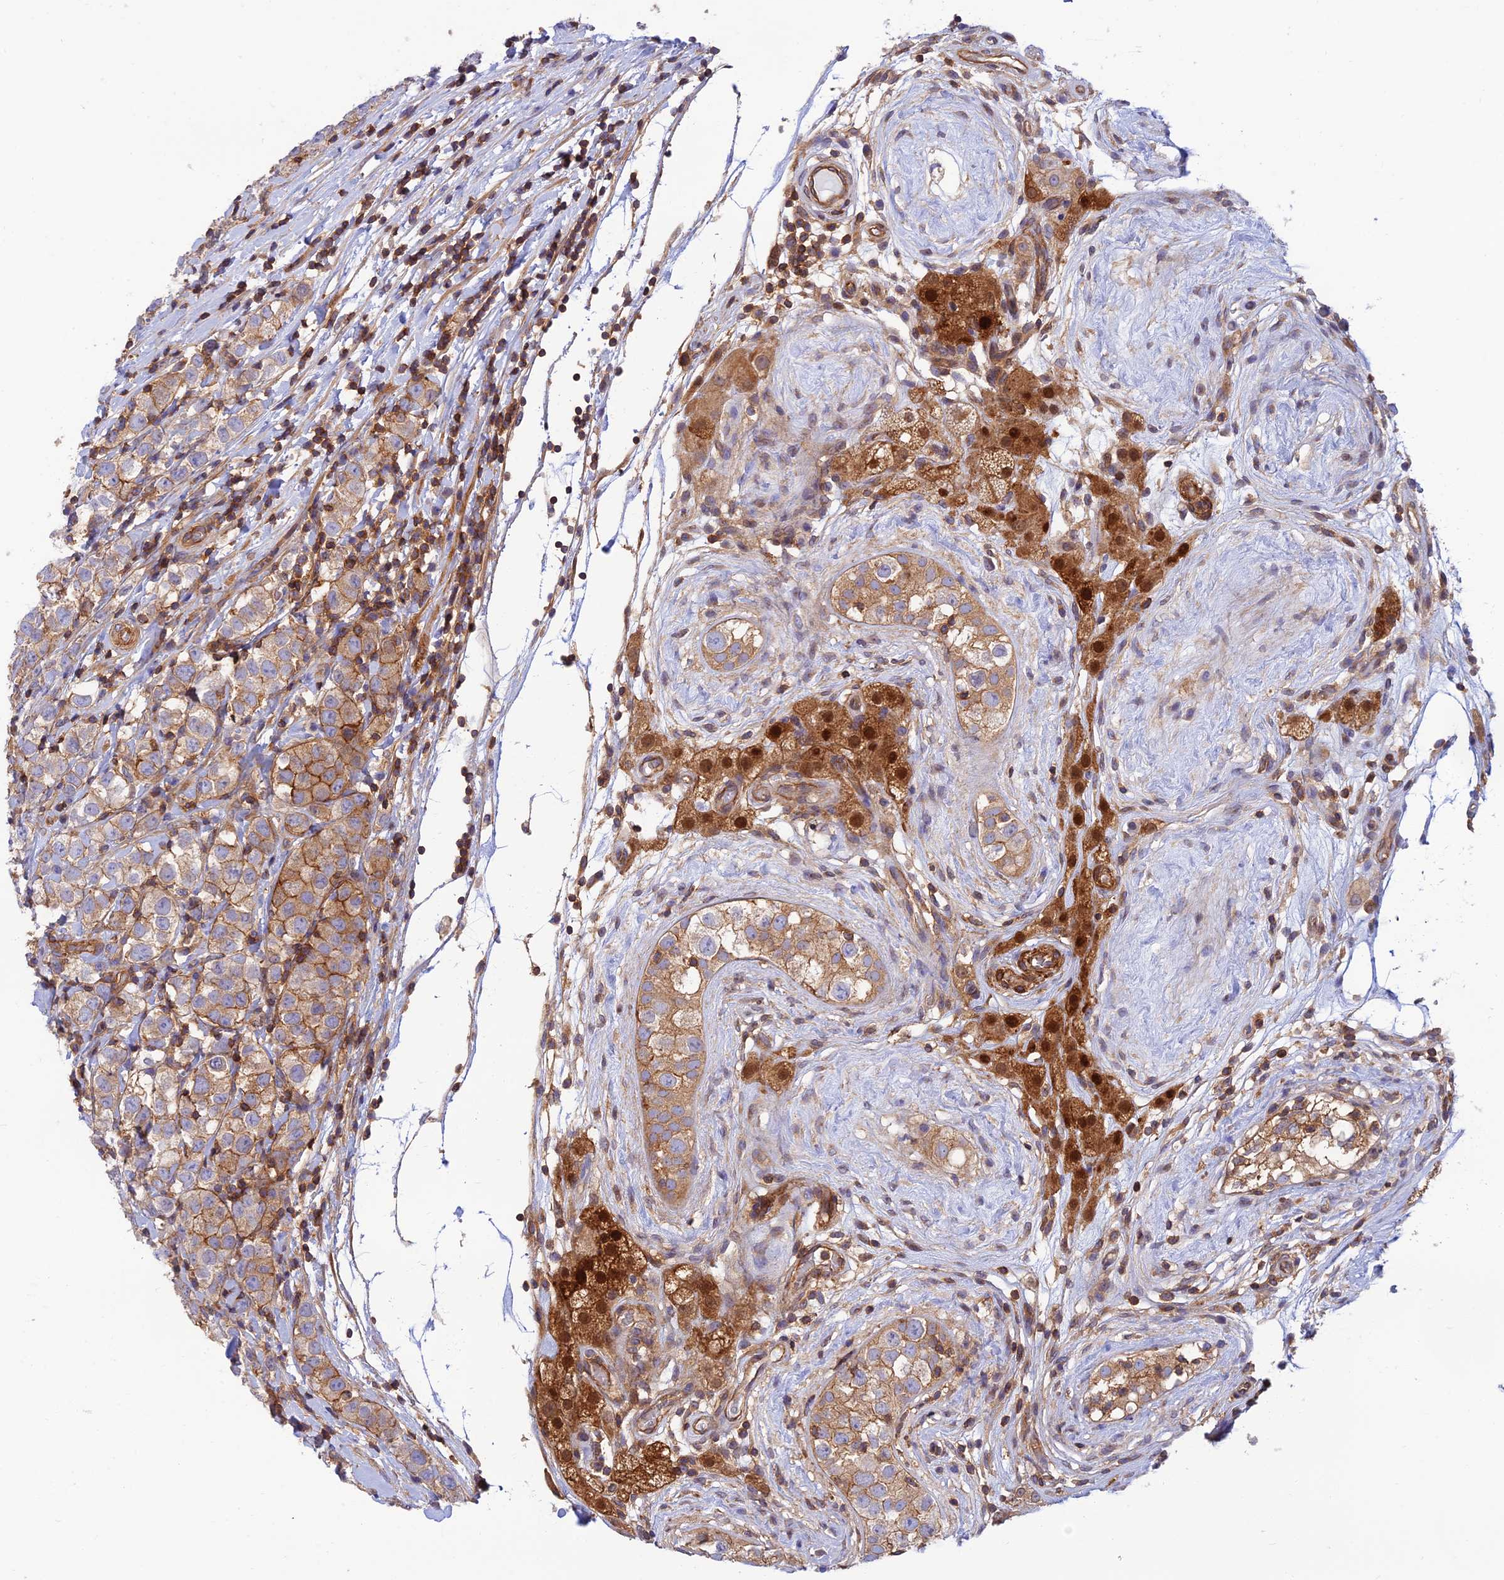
{"staining": {"intensity": "weak", "quantity": "25%-75%", "location": "cytoplasmic/membranous"}, "tissue": "testis cancer", "cell_type": "Tumor cells", "image_type": "cancer", "snomed": [{"axis": "morphology", "description": "Seminoma, NOS"}, {"axis": "topography", "description": "Testis"}], "caption": "Weak cytoplasmic/membranous staining for a protein is seen in about 25%-75% of tumor cells of testis cancer (seminoma) using IHC.", "gene": "PPP1R12C", "patient": {"sex": "male", "age": 34}}